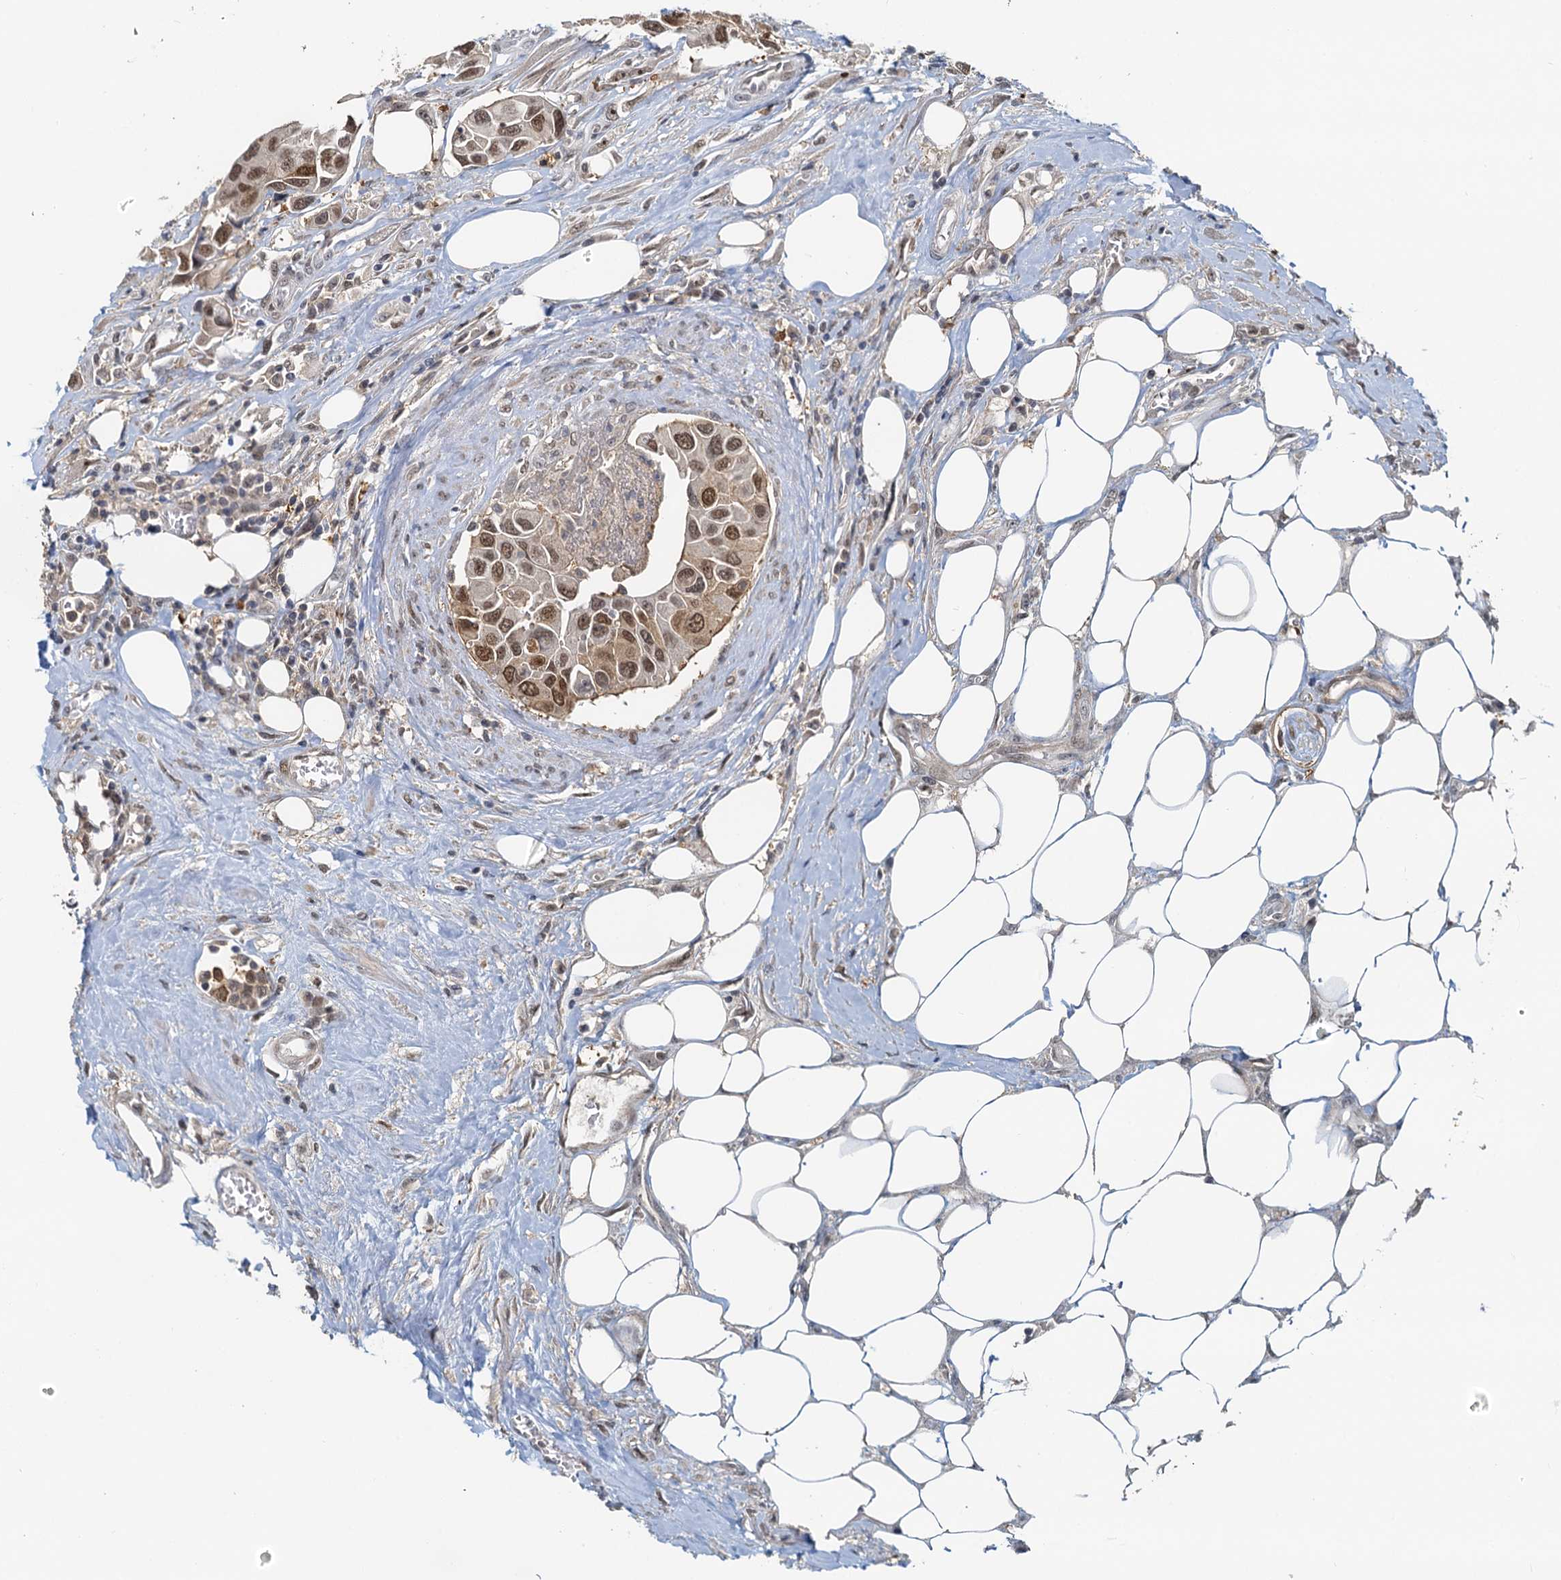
{"staining": {"intensity": "moderate", "quantity": ">75%", "location": "nuclear"}, "tissue": "urothelial cancer", "cell_type": "Tumor cells", "image_type": "cancer", "snomed": [{"axis": "morphology", "description": "Urothelial carcinoma, High grade"}, {"axis": "topography", "description": "Urinary bladder"}], "caption": "Urothelial carcinoma (high-grade) stained with DAB (3,3'-diaminobenzidine) immunohistochemistry (IHC) exhibits medium levels of moderate nuclear positivity in about >75% of tumor cells.", "gene": "SPINDOC", "patient": {"sex": "male", "age": 74}}